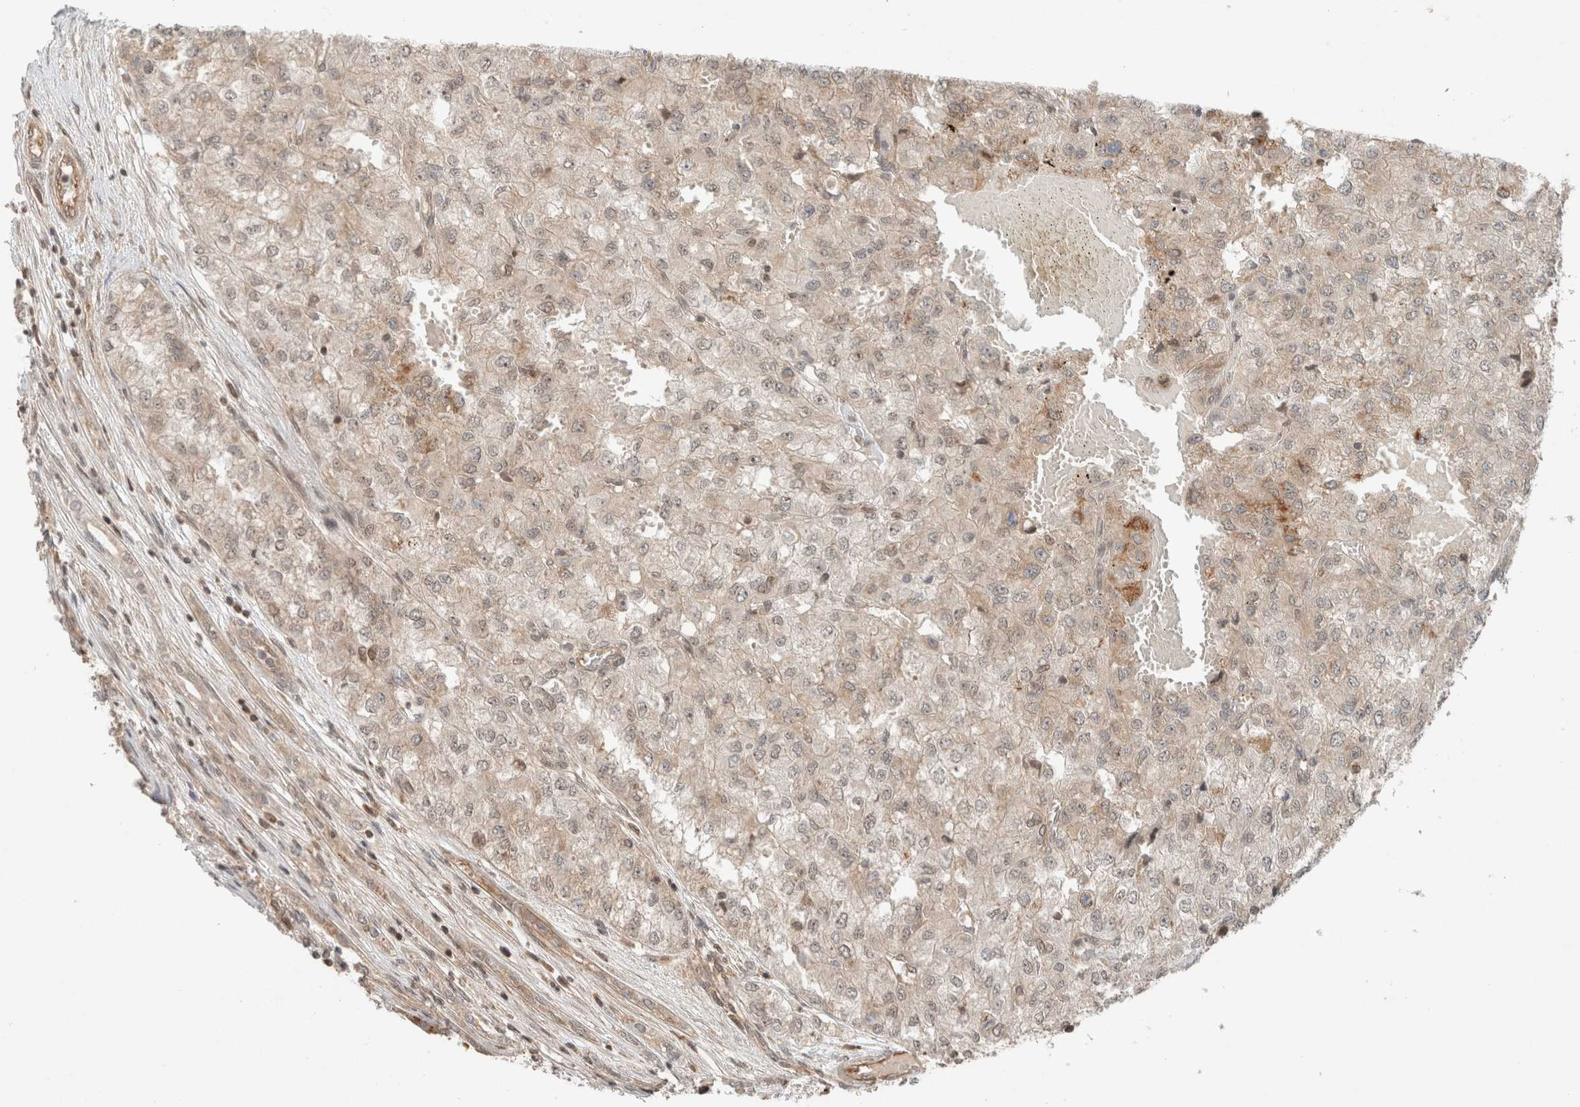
{"staining": {"intensity": "weak", "quantity": "<25%", "location": "cytoplasmic/membranous"}, "tissue": "renal cancer", "cell_type": "Tumor cells", "image_type": "cancer", "snomed": [{"axis": "morphology", "description": "Adenocarcinoma, NOS"}, {"axis": "topography", "description": "Kidney"}], "caption": "A micrograph of renal cancer (adenocarcinoma) stained for a protein exhibits no brown staining in tumor cells.", "gene": "CAAP1", "patient": {"sex": "female", "age": 54}}